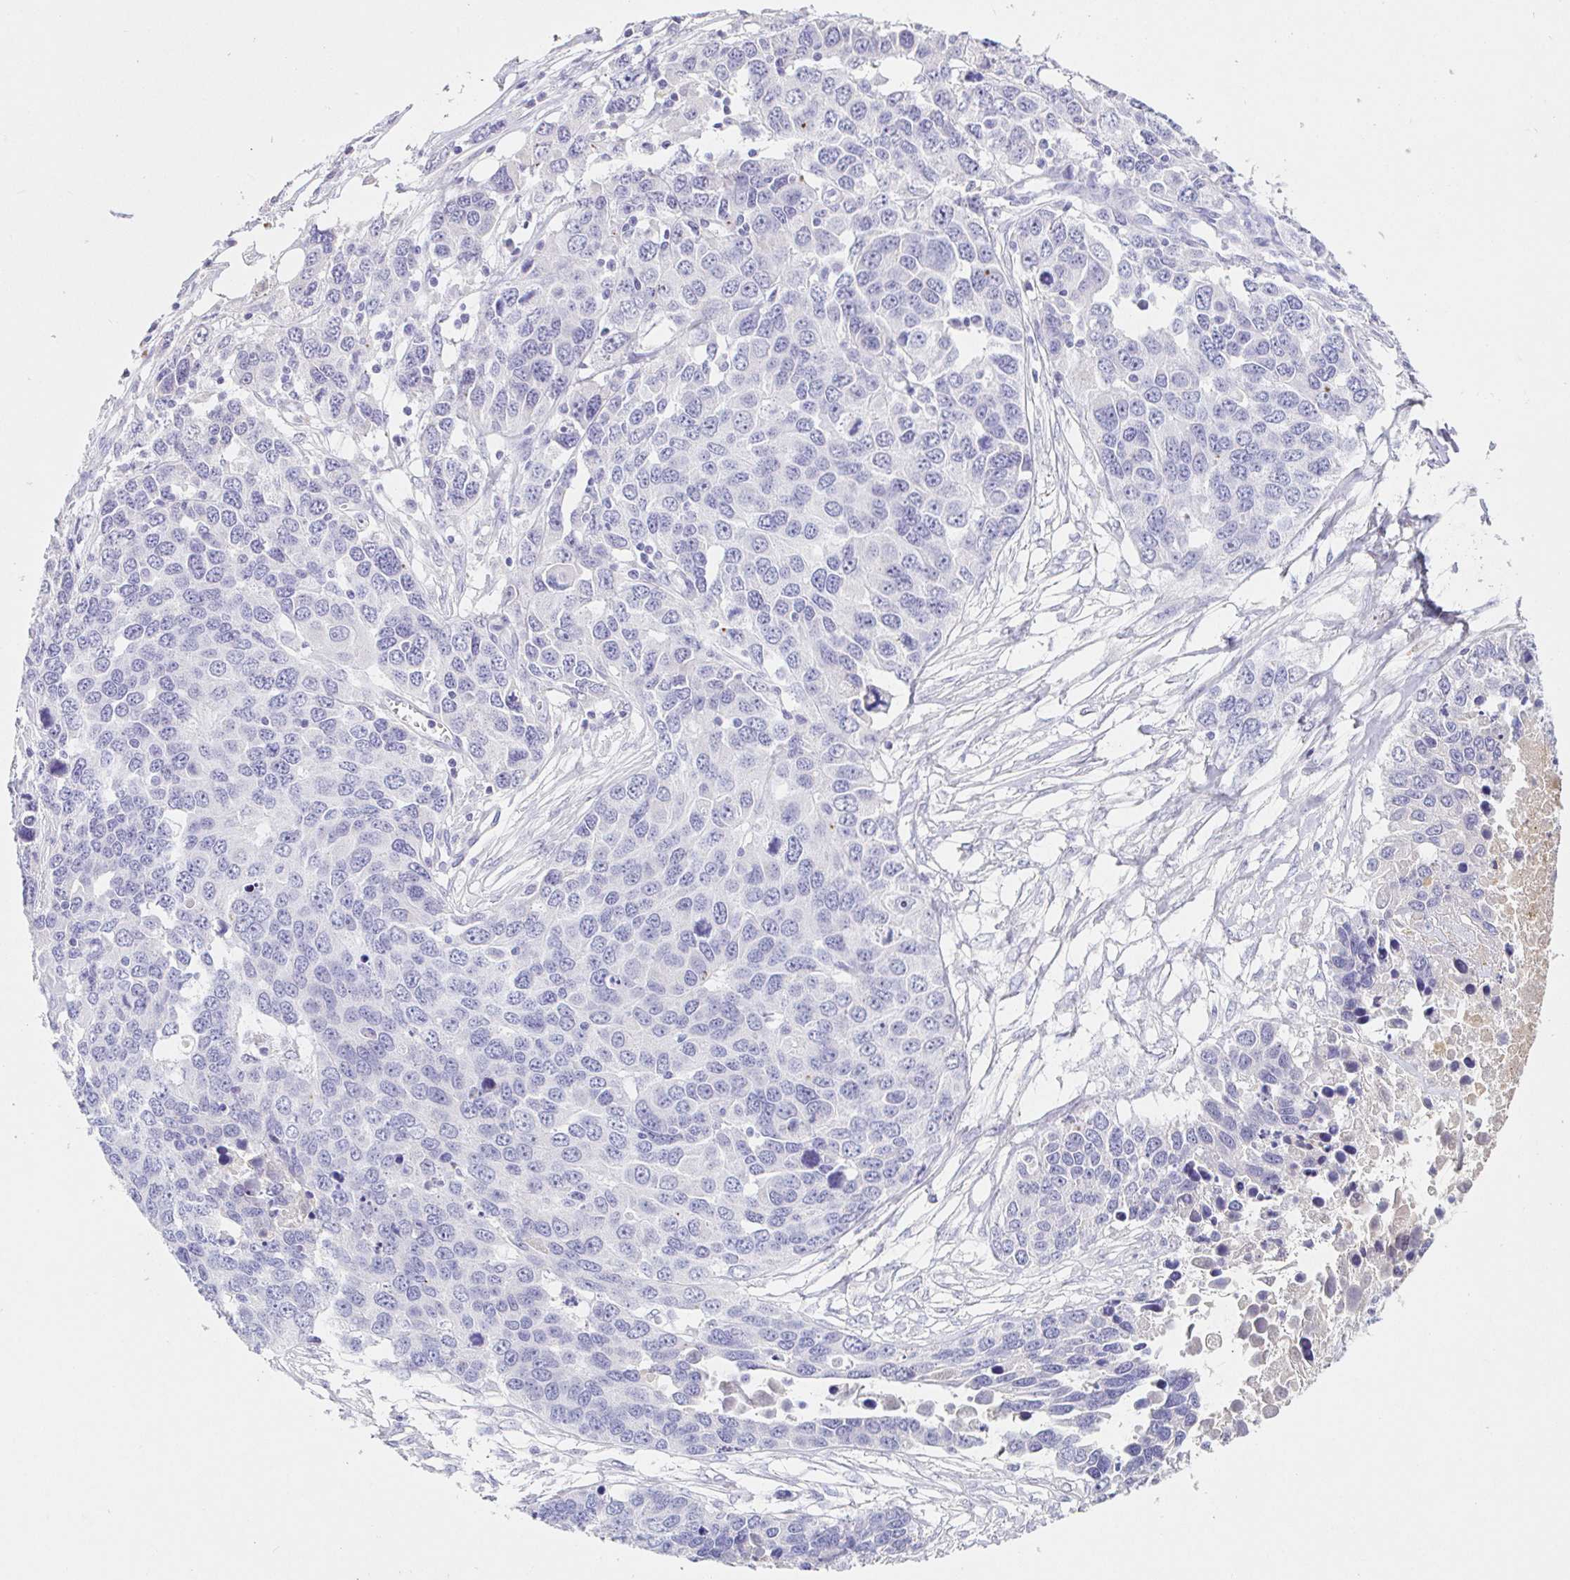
{"staining": {"intensity": "negative", "quantity": "none", "location": "none"}, "tissue": "ovarian cancer", "cell_type": "Tumor cells", "image_type": "cancer", "snomed": [{"axis": "morphology", "description": "Cystadenocarcinoma, serous, NOS"}, {"axis": "topography", "description": "Ovary"}], "caption": "This is an IHC image of ovarian cancer. There is no expression in tumor cells.", "gene": "SAA4", "patient": {"sex": "female", "age": 76}}